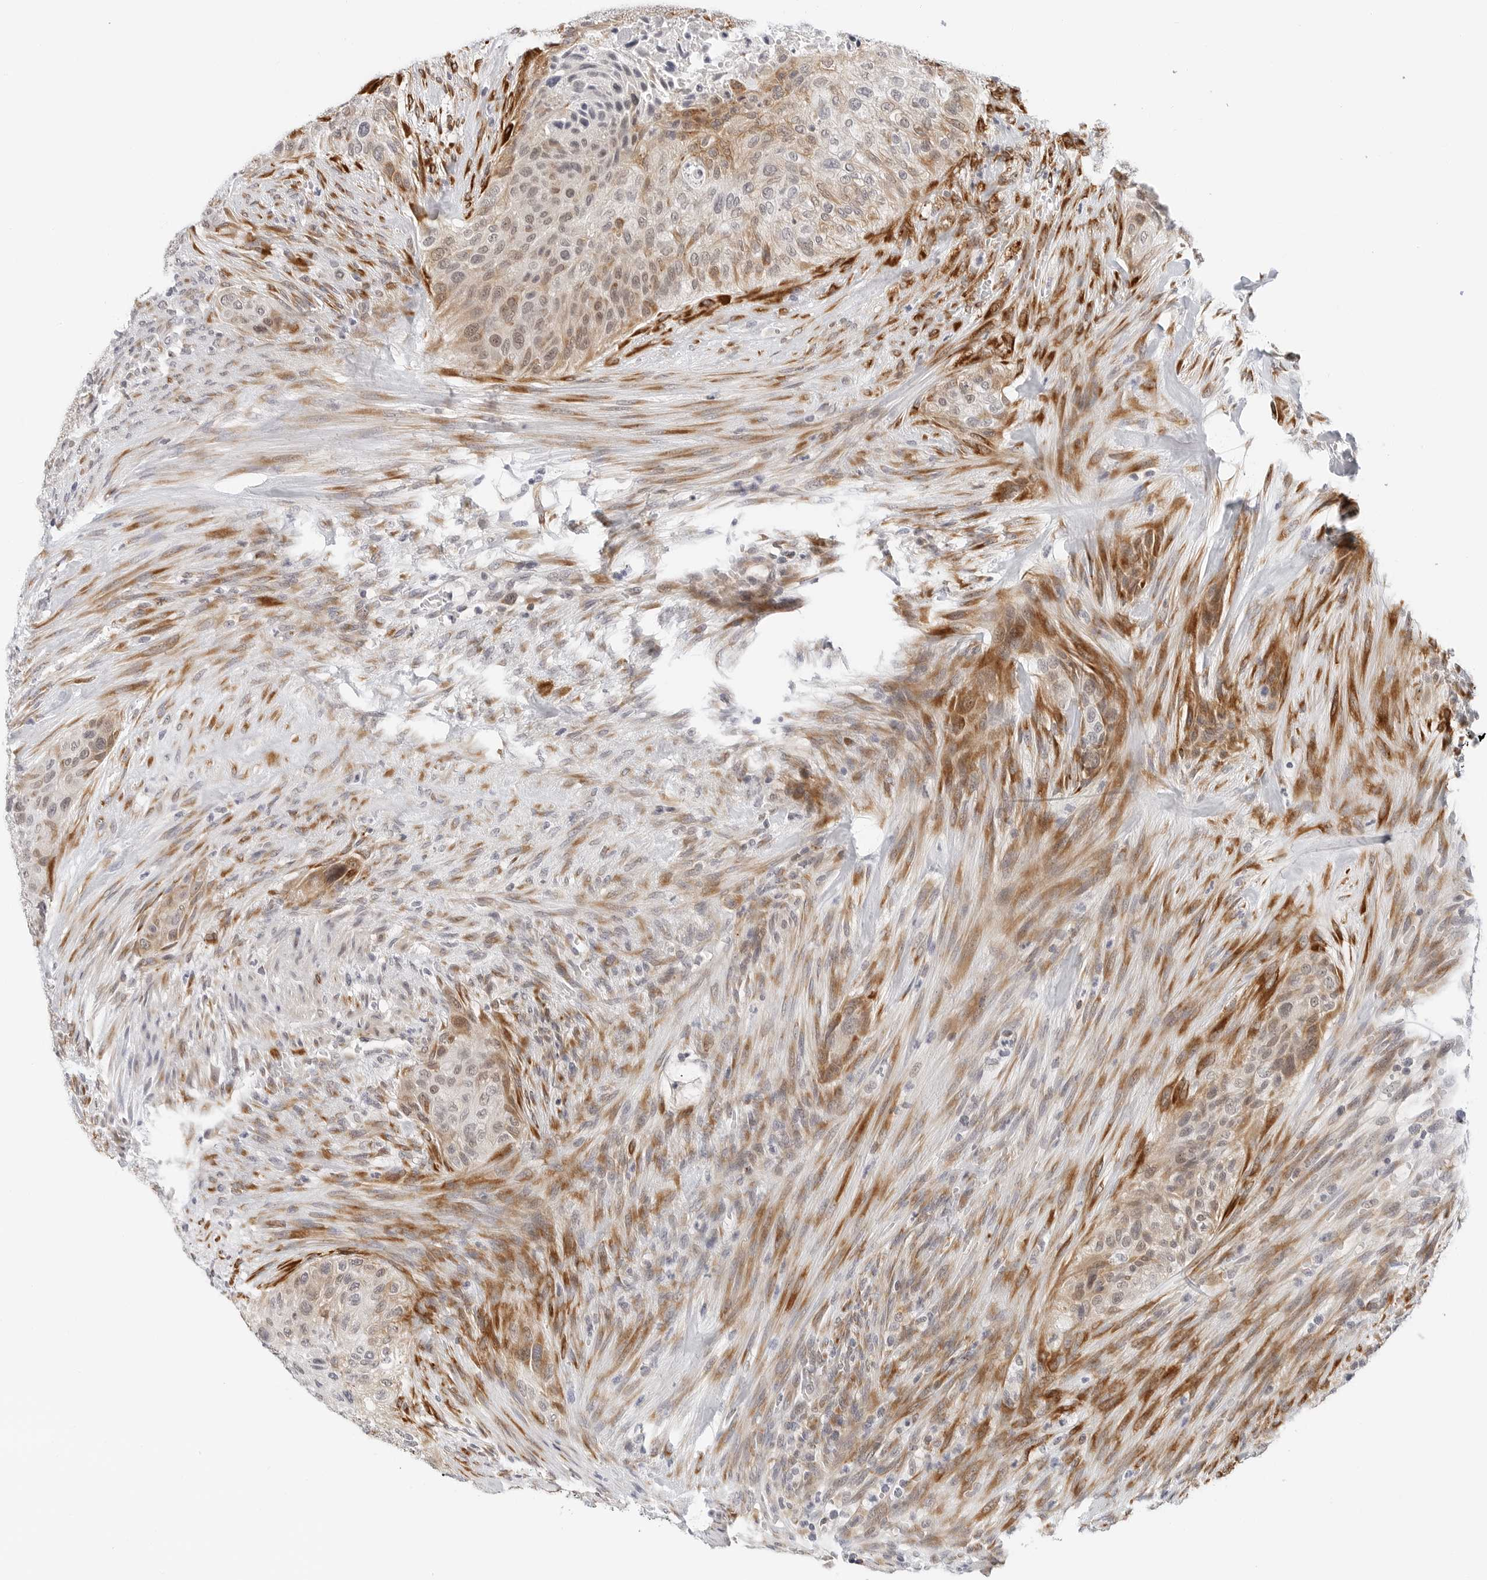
{"staining": {"intensity": "moderate", "quantity": "25%-75%", "location": "cytoplasmic/membranous,nuclear"}, "tissue": "urothelial cancer", "cell_type": "Tumor cells", "image_type": "cancer", "snomed": [{"axis": "morphology", "description": "Urothelial carcinoma, High grade"}, {"axis": "topography", "description": "Urinary bladder"}], "caption": "About 25%-75% of tumor cells in urothelial carcinoma (high-grade) reveal moderate cytoplasmic/membranous and nuclear protein staining as visualized by brown immunohistochemical staining.", "gene": "TSEN2", "patient": {"sex": "male", "age": 35}}